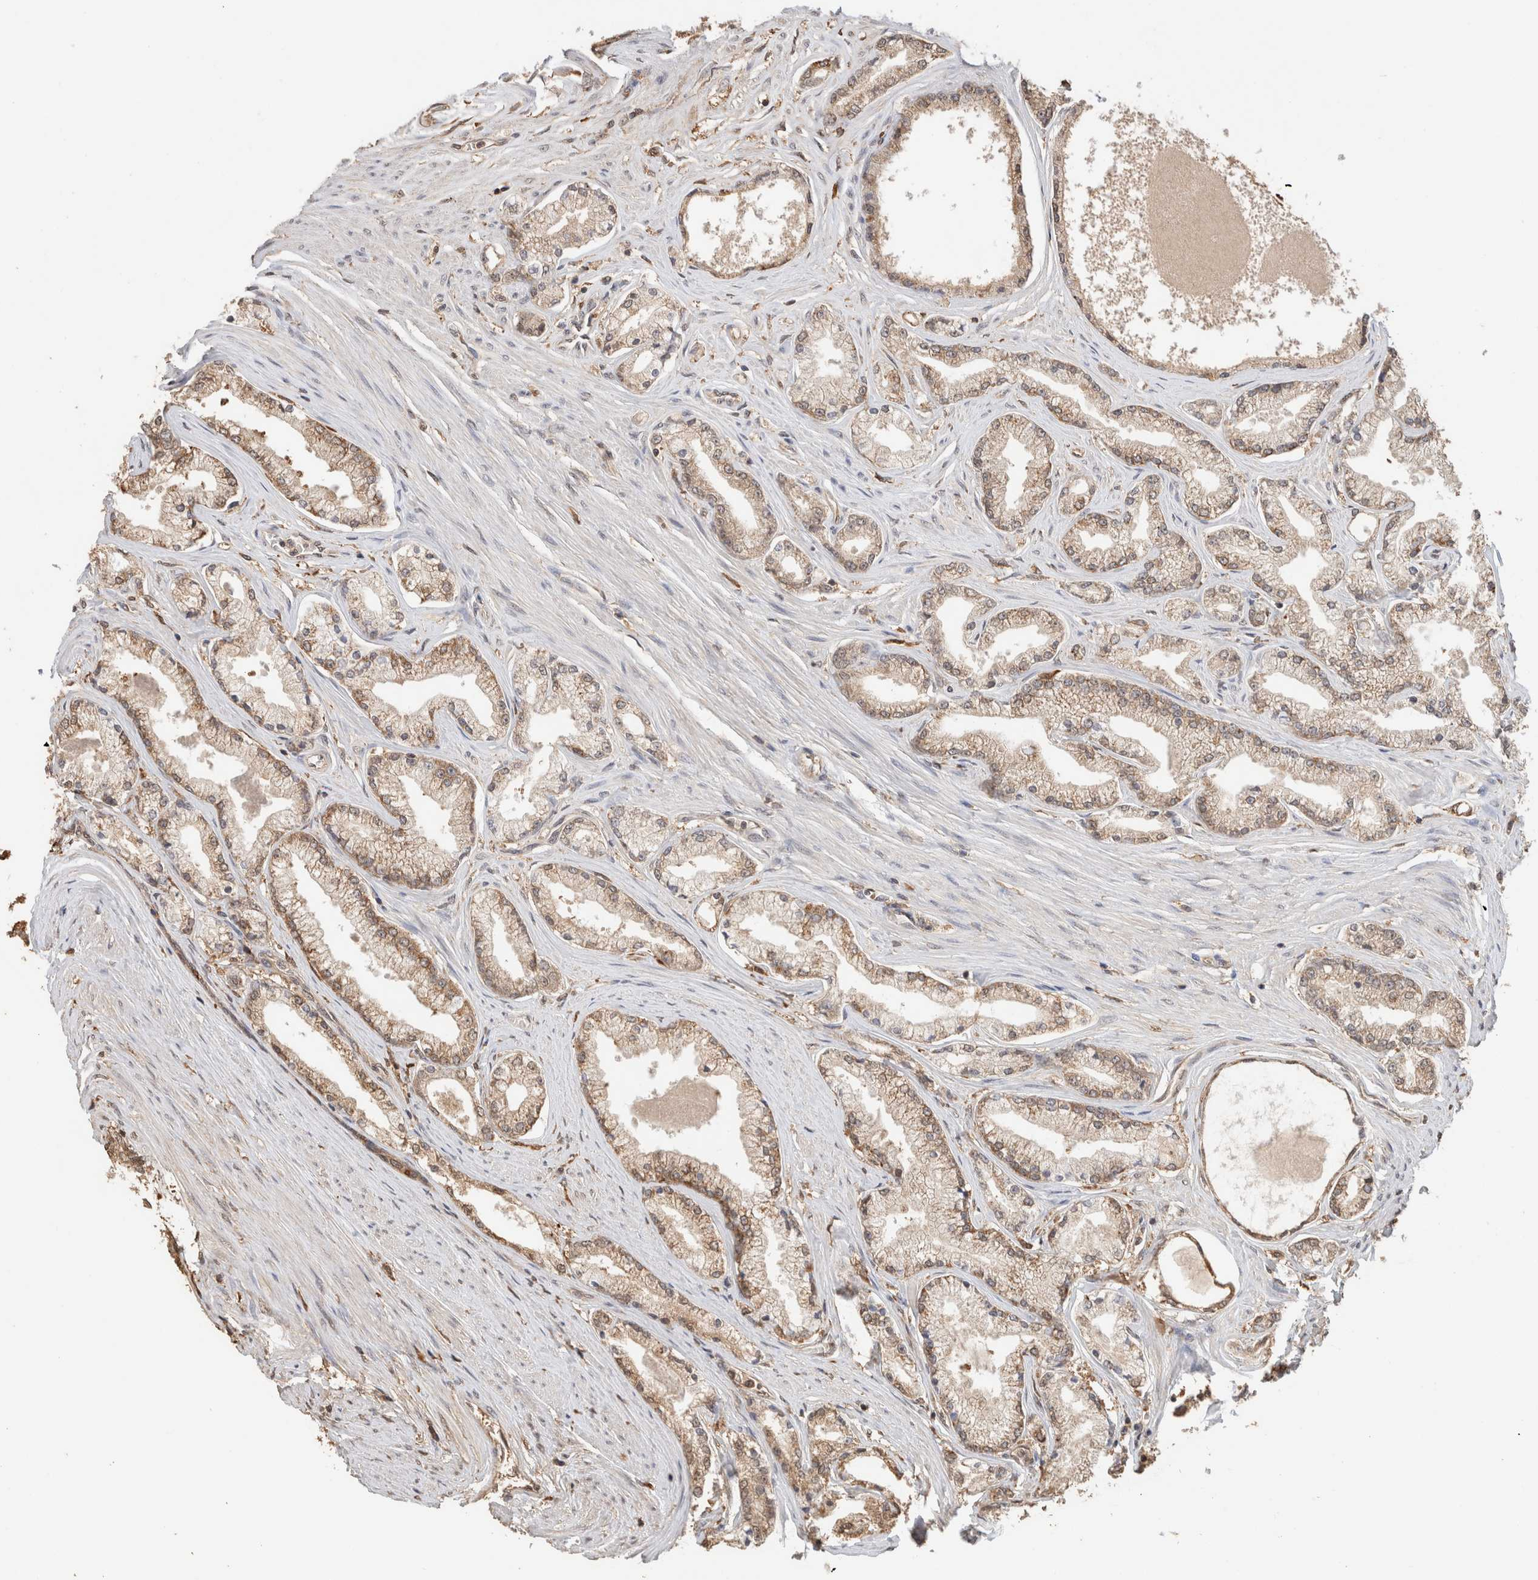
{"staining": {"intensity": "weak", "quantity": ">75%", "location": "cytoplasmic/membranous,nuclear"}, "tissue": "prostate cancer", "cell_type": "Tumor cells", "image_type": "cancer", "snomed": [{"axis": "morphology", "description": "Adenocarcinoma, High grade"}, {"axis": "topography", "description": "Prostate"}], "caption": "Prostate cancer (high-grade adenocarcinoma) stained with DAB IHC shows low levels of weak cytoplasmic/membranous and nuclear positivity in about >75% of tumor cells.", "gene": "YWHAH", "patient": {"sex": "male", "age": 71}}